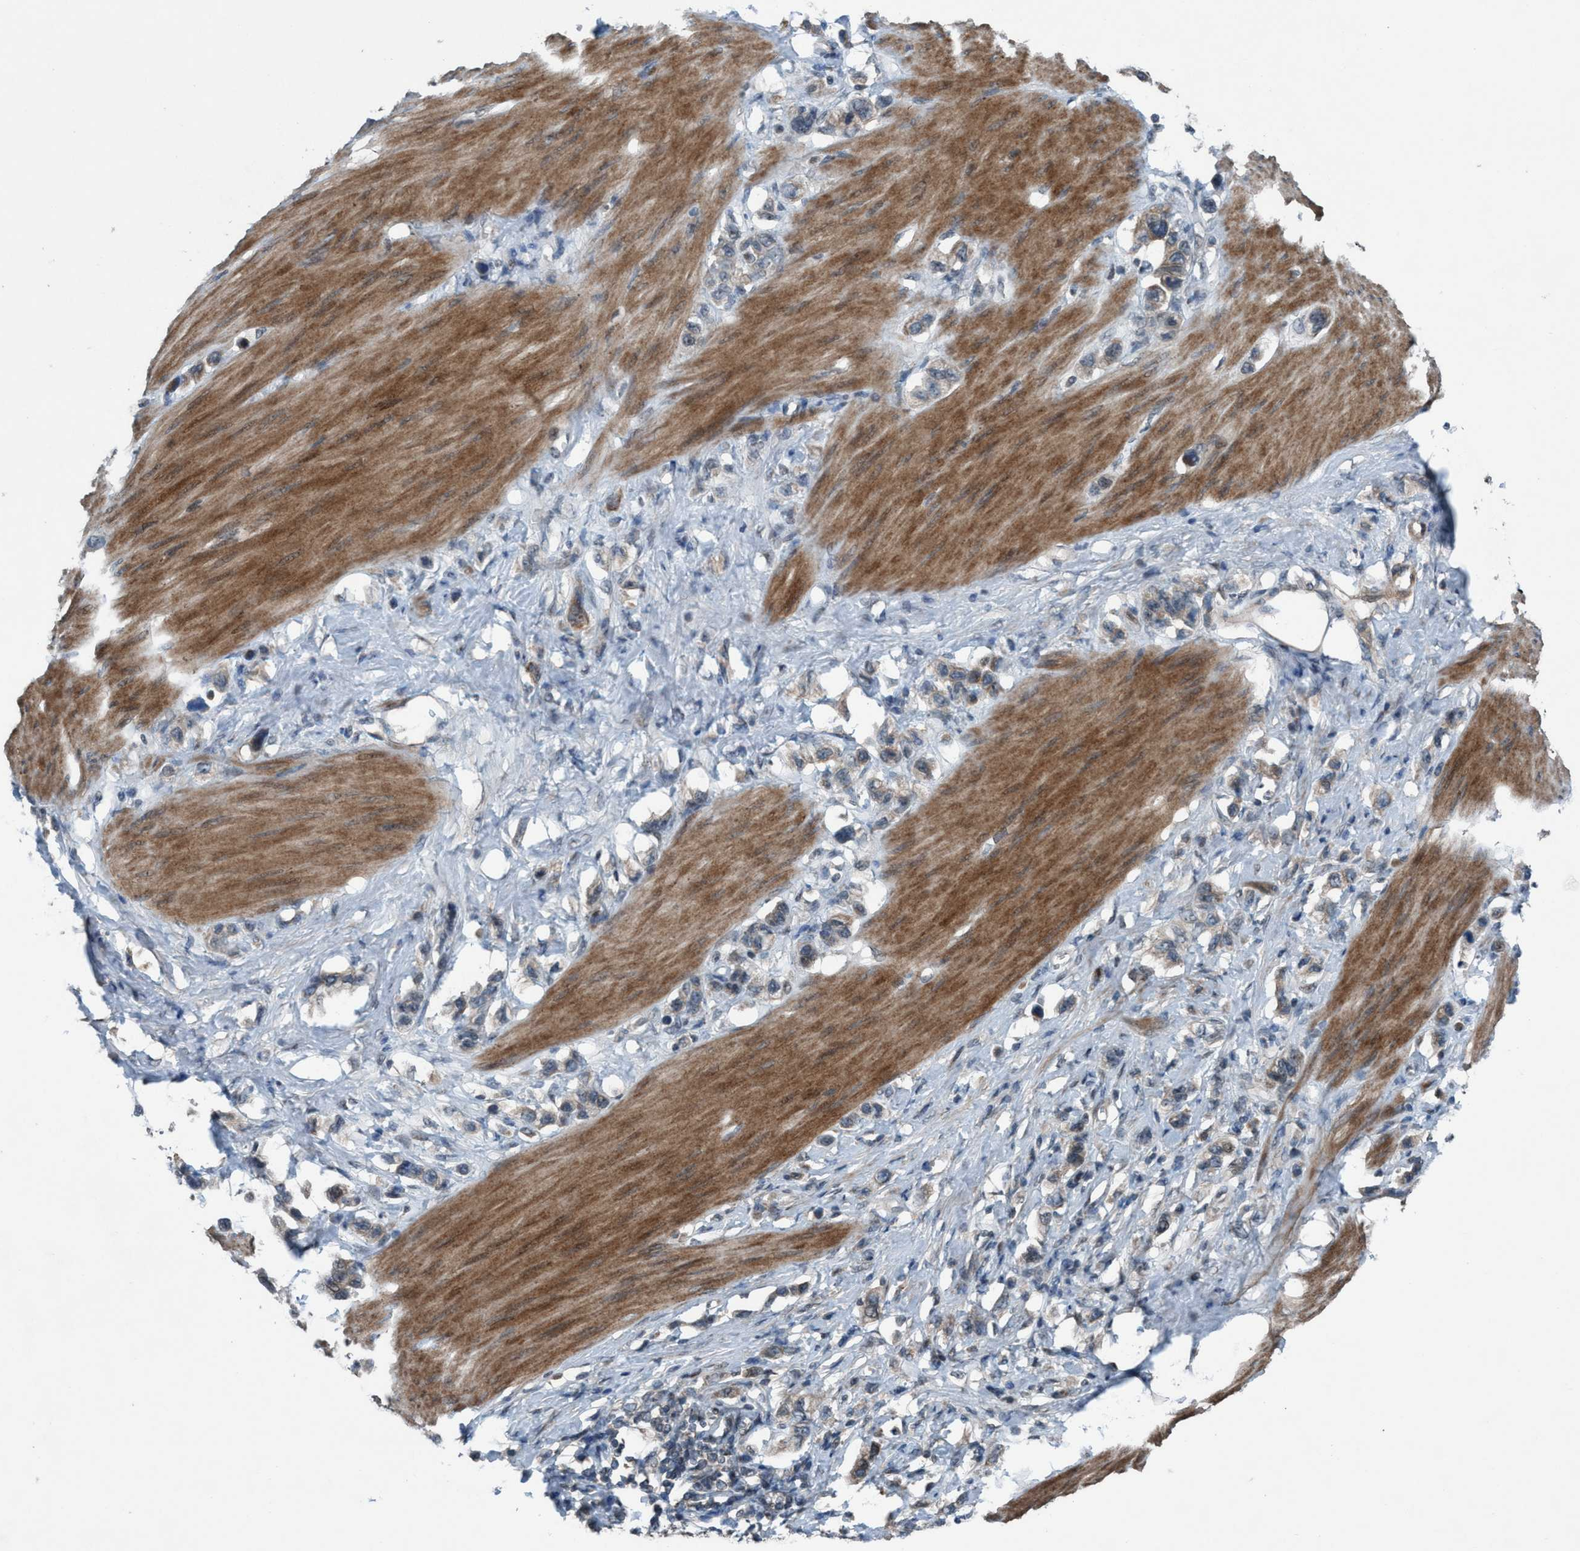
{"staining": {"intensity": "weak", "quantity": "25%-75%", "location": "cytoplasmic/membranous"}, "tissue": "stomach cancer", "cell_type": "Tumor cells", "image_type": "cancer", "snomed": [{"axis": "morphology", "description": "Adenocarcinoma, NOS"}, {"axis": "topography", "description": "Stomach"}], "caption": "Weak cytoplasmic/membranous protein expression is identified in approximately 25%-75% of tumor cells in stomach cancer.", "gene": "NISCH", "patient": {"sex": "female", "age": 65}}